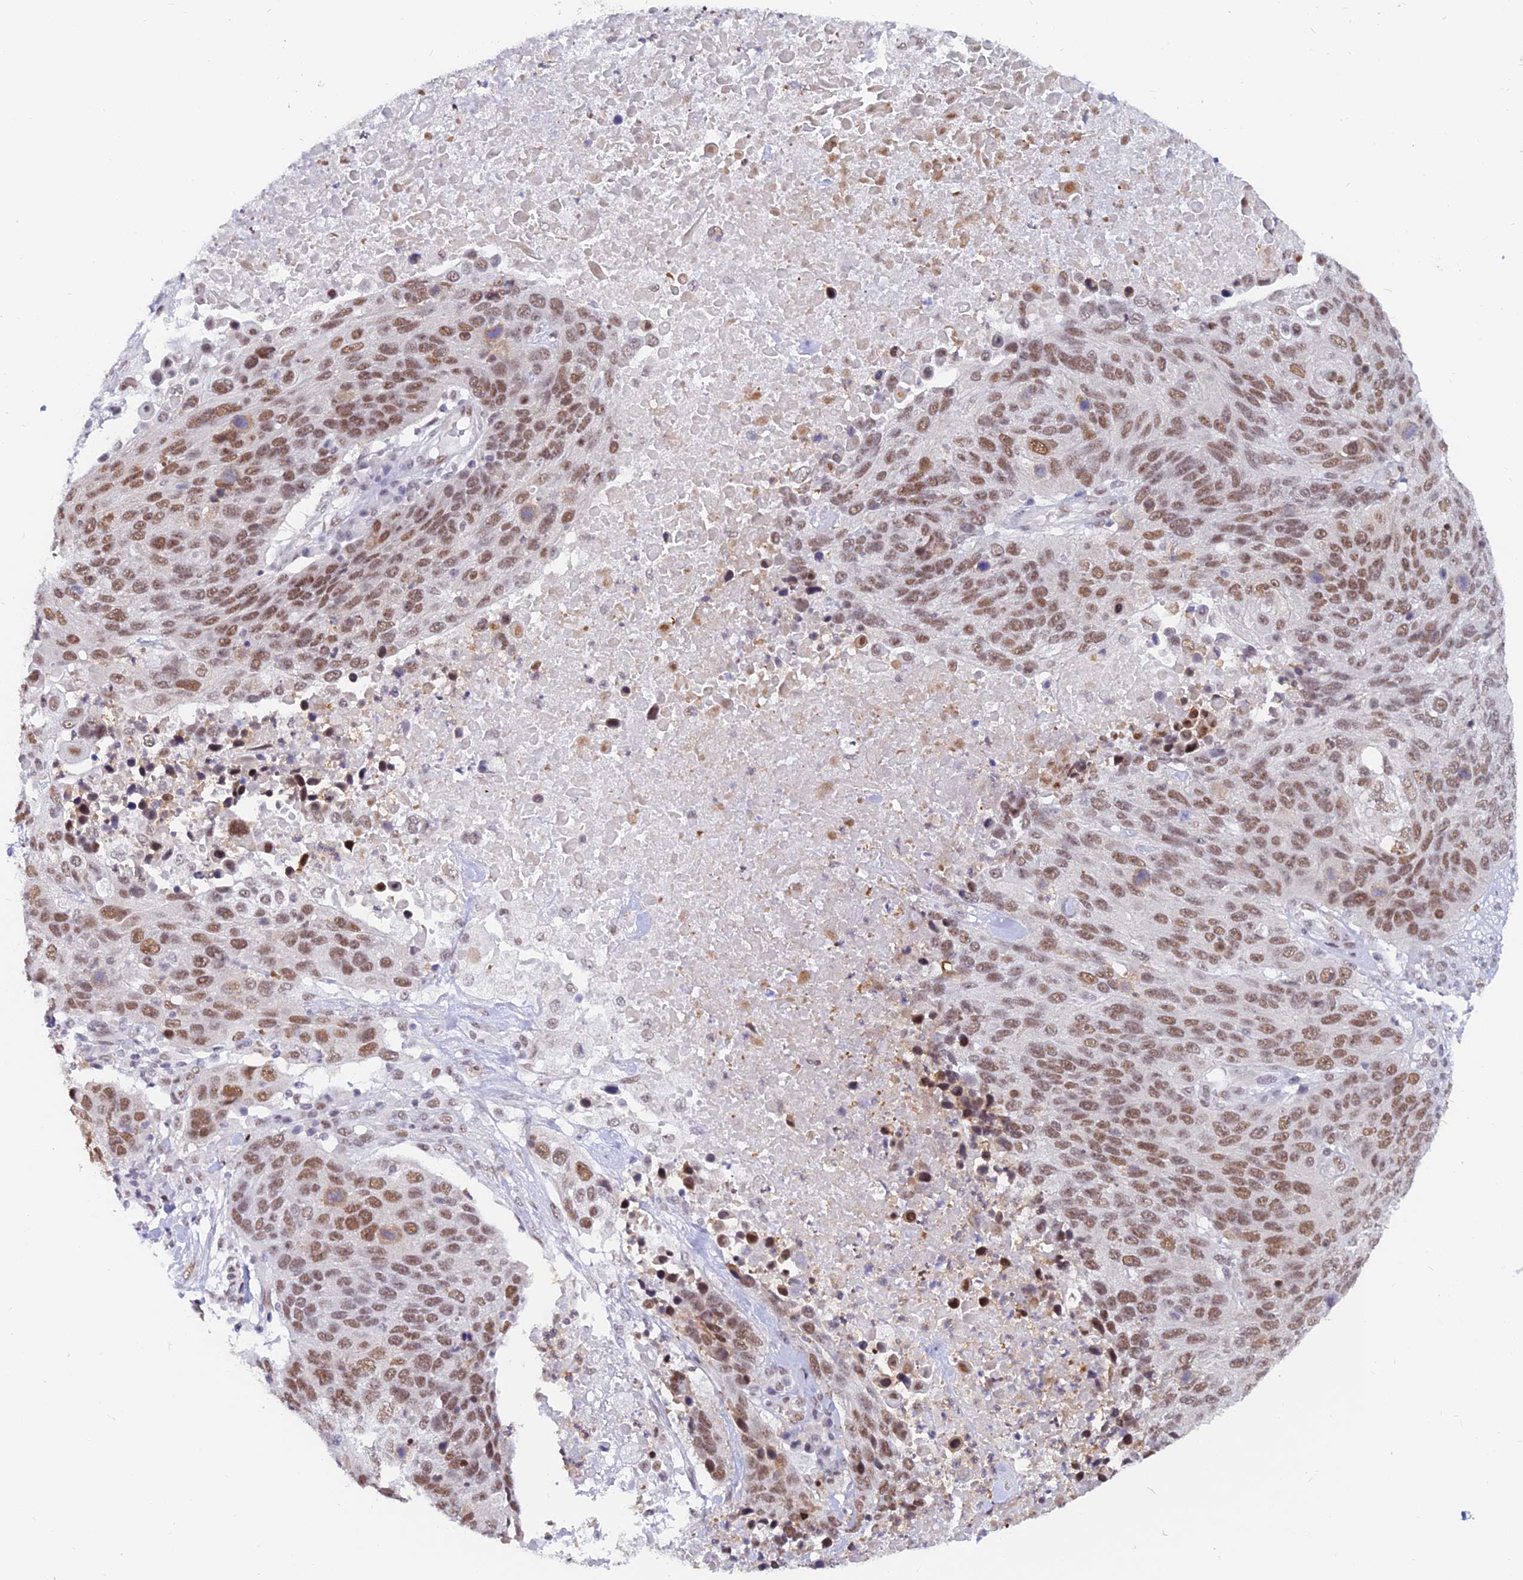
{"staining": {"intensity": "moderate", "quantity": ">75%", "location": "nuclear"}, "tissue": "lung cancer", "cell_type": "Tumor cells", "image_type": "cancer", "snomed": [{"axis": "morphology", "description": "Normal tissue, NOS"}, {"axis": "morphology", "description": "Squamous cell carcinoma, NOS"}, {"axis": "topography", "description": "Lymph node"}, {"axis": "topography", "description": "Lung"}], "caption": "Brown immunohistochemical staining in lung squamous cell carcinoma demonstrates moderate nuclear staining in about >75% of tumor cells.", "gene": "DPY30", "patient": {"sex": "male", "age": 66}}